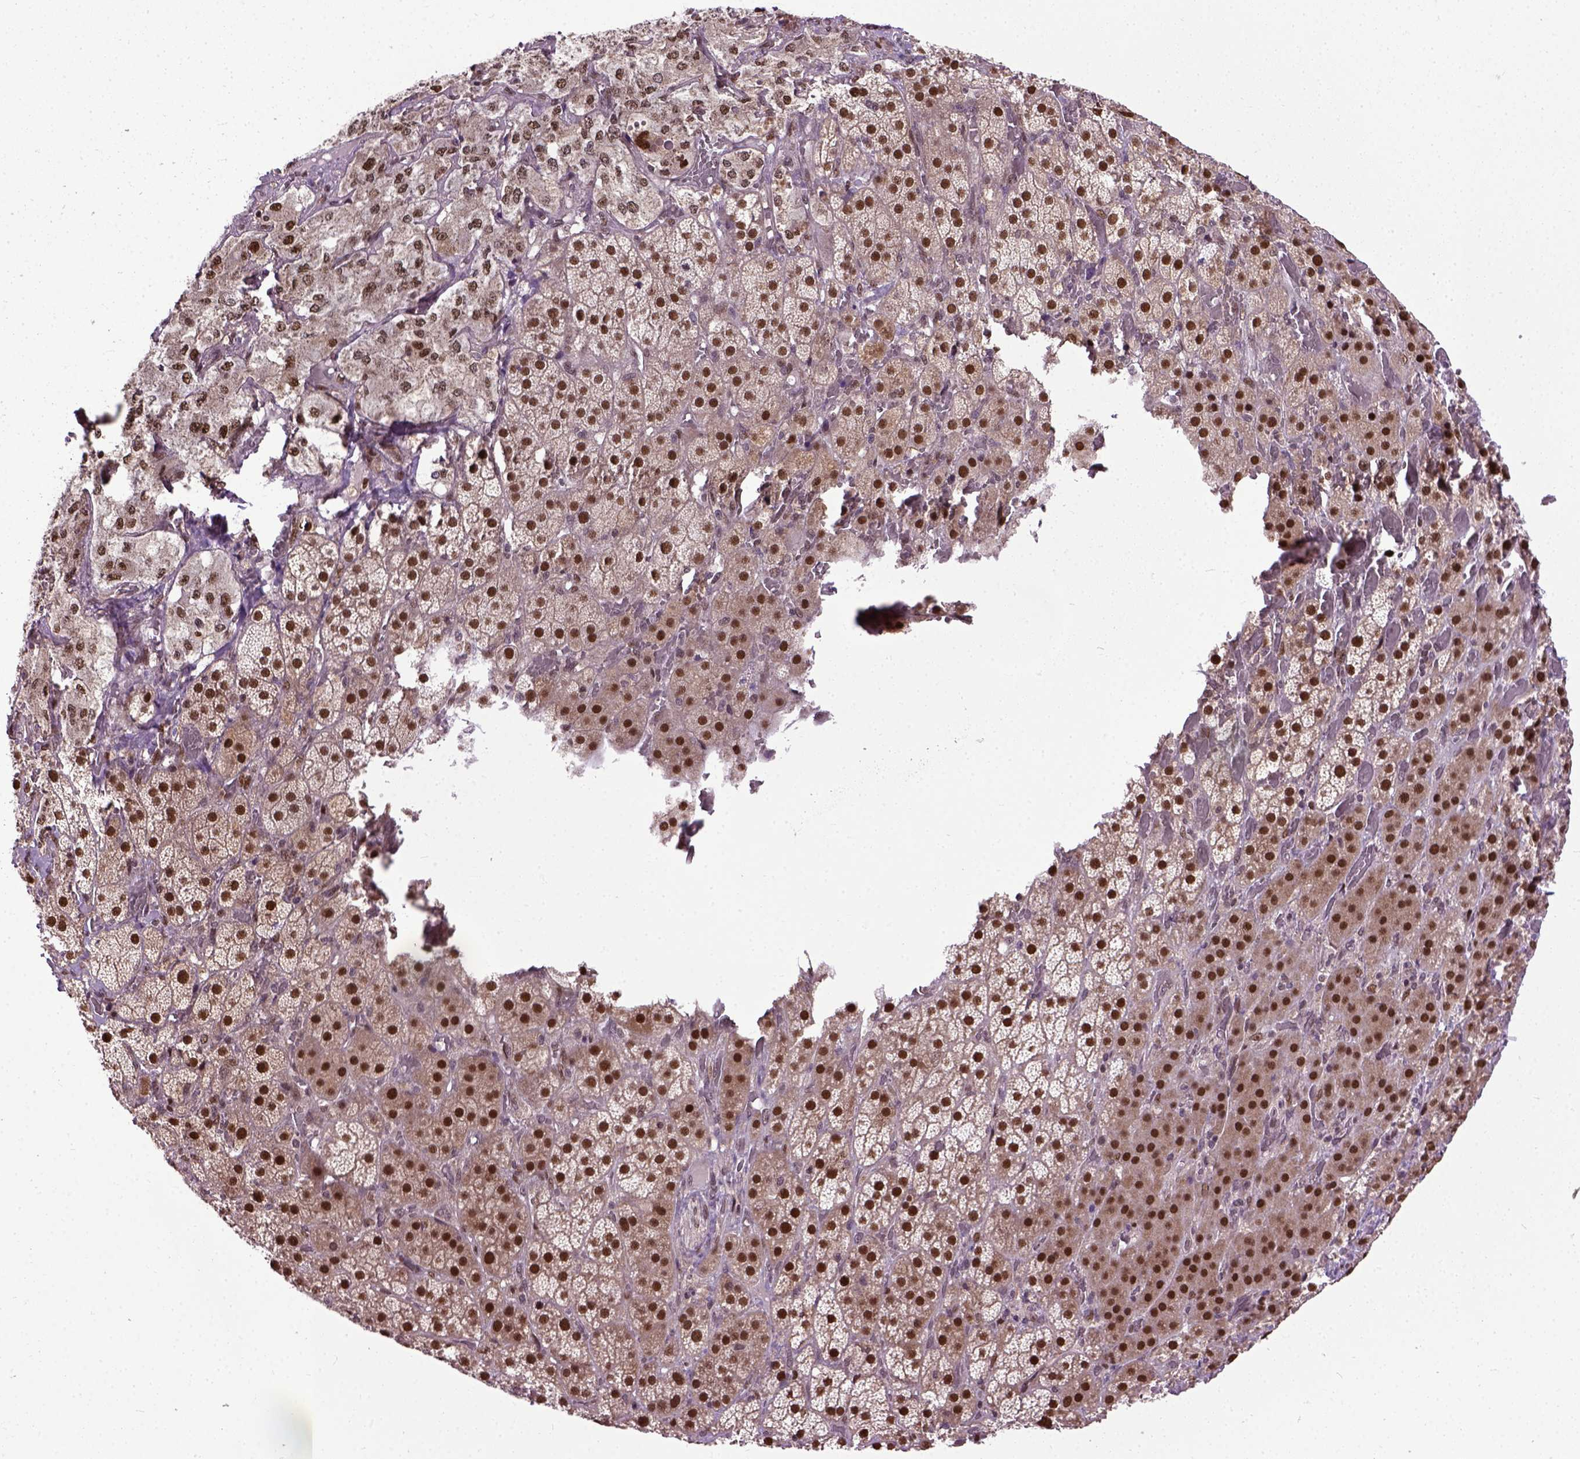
{"staining": {"intensity": "strong", "quantity": ">75%", "location": "cytoplasmic/membranous,nuclear"}, "tissue": "adrenal gland", "cell_type": "Glandular cells", "image_type": "normal", "snomed": [{"axis": "morphology", "description": "Normal tissue, NOS"}, {"axis": "topography", "description": "Adrenal gland"}], "caption": "Protein staining of benign adrenal gland displays strong cytoplasmic/membranous,nuclear staining in approximately >75% of glandular cells.", "gene": "UBA3", "patient": {"sex": "male", "age": 57}}